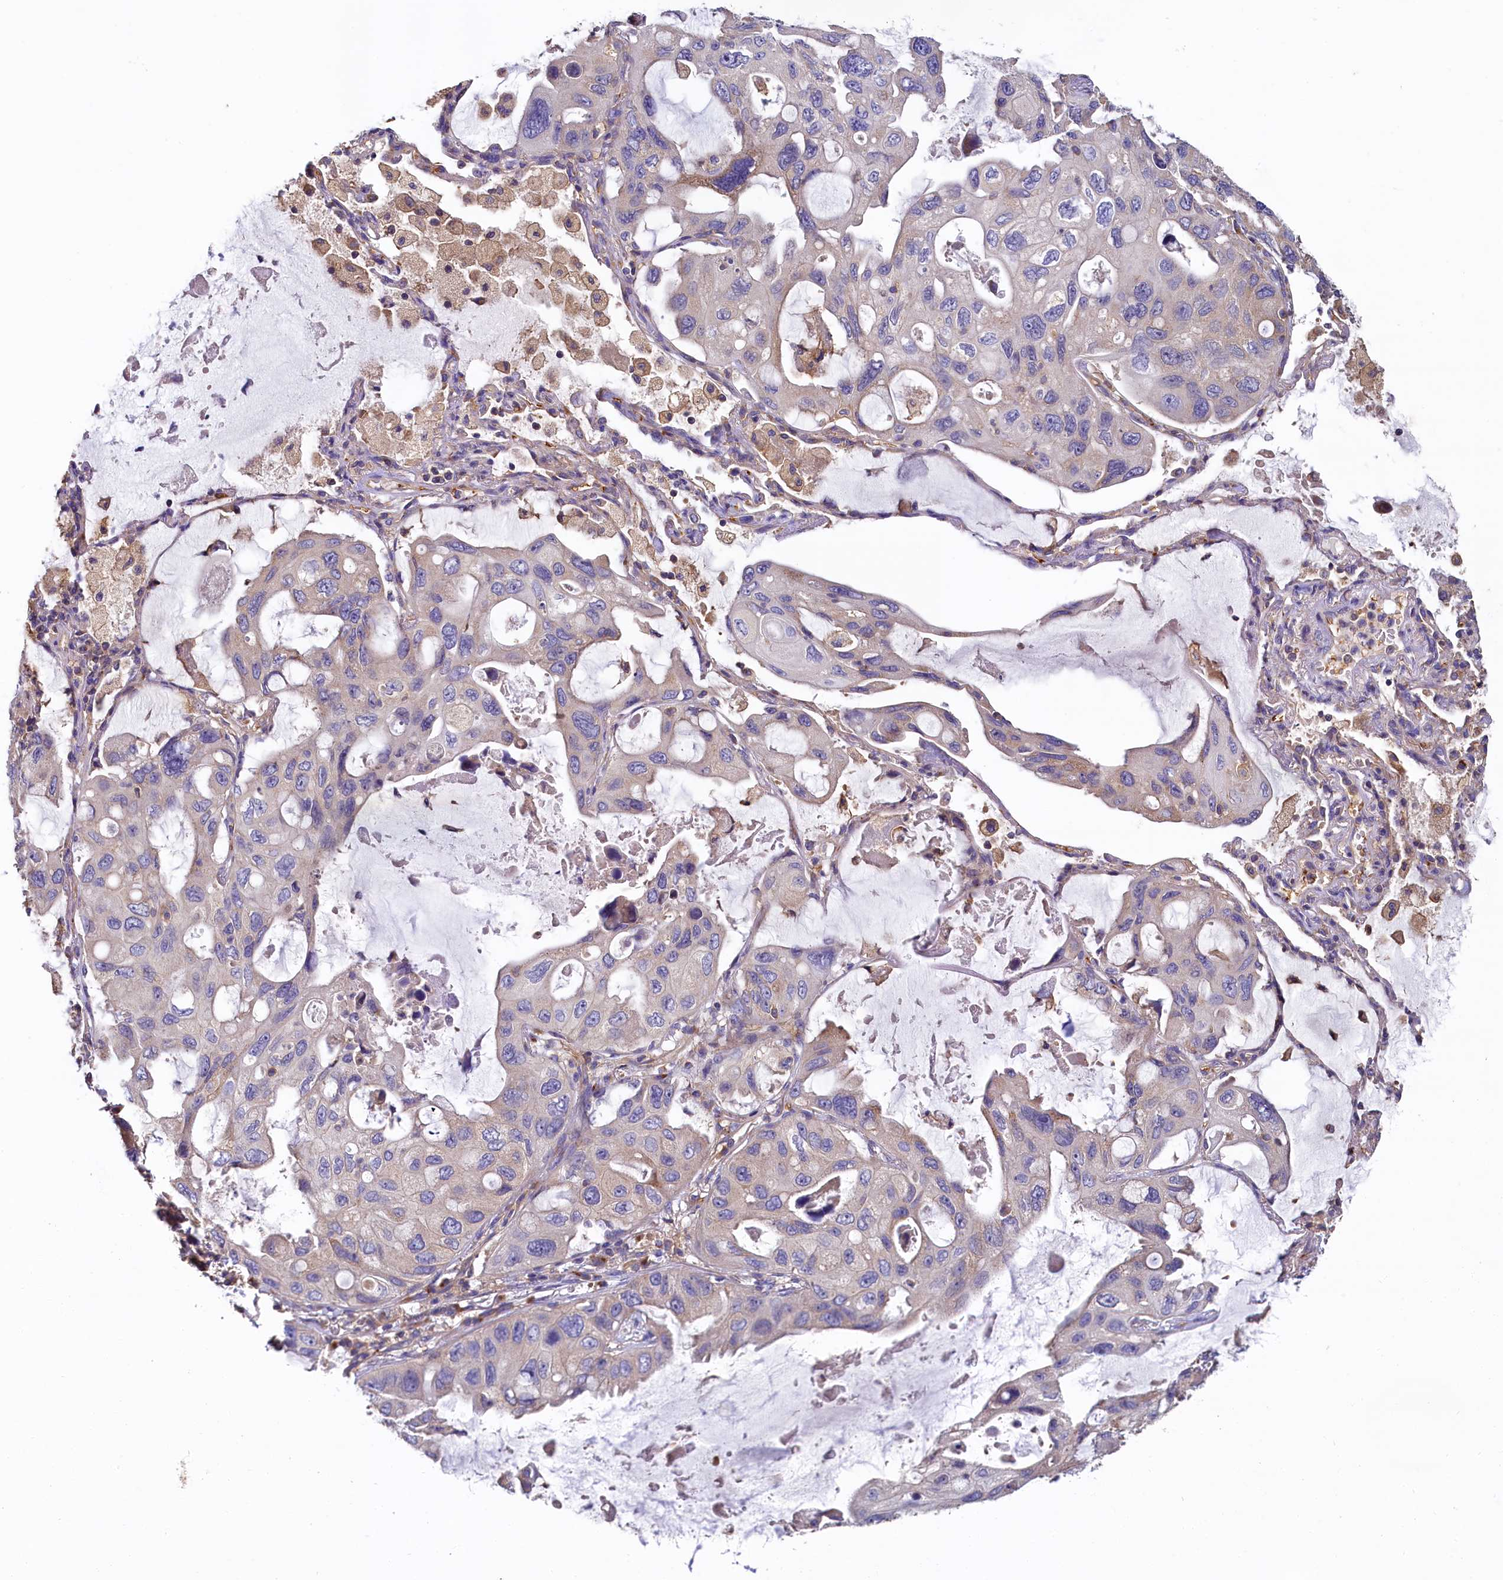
{"staining": {"intensity": "negative", "quantity": "none", "location": "none"}, "tissue": "lung cancer", "cell_type": "Tumor cells", "image_type": "cancer", "snomed": [{"axis": "morphology", "description": "Squamous cell carcinoma, NOS"}, {"axis": "topography", "description": "Lung"}], "caption": "Human lung squamous cell carcinoma stained for a protein using immunohistochemistry (IHC) exhibits no expression in tumor cells.", "gene": "PPIP5K1", "patient": {"sex": "female", "age": 73}}